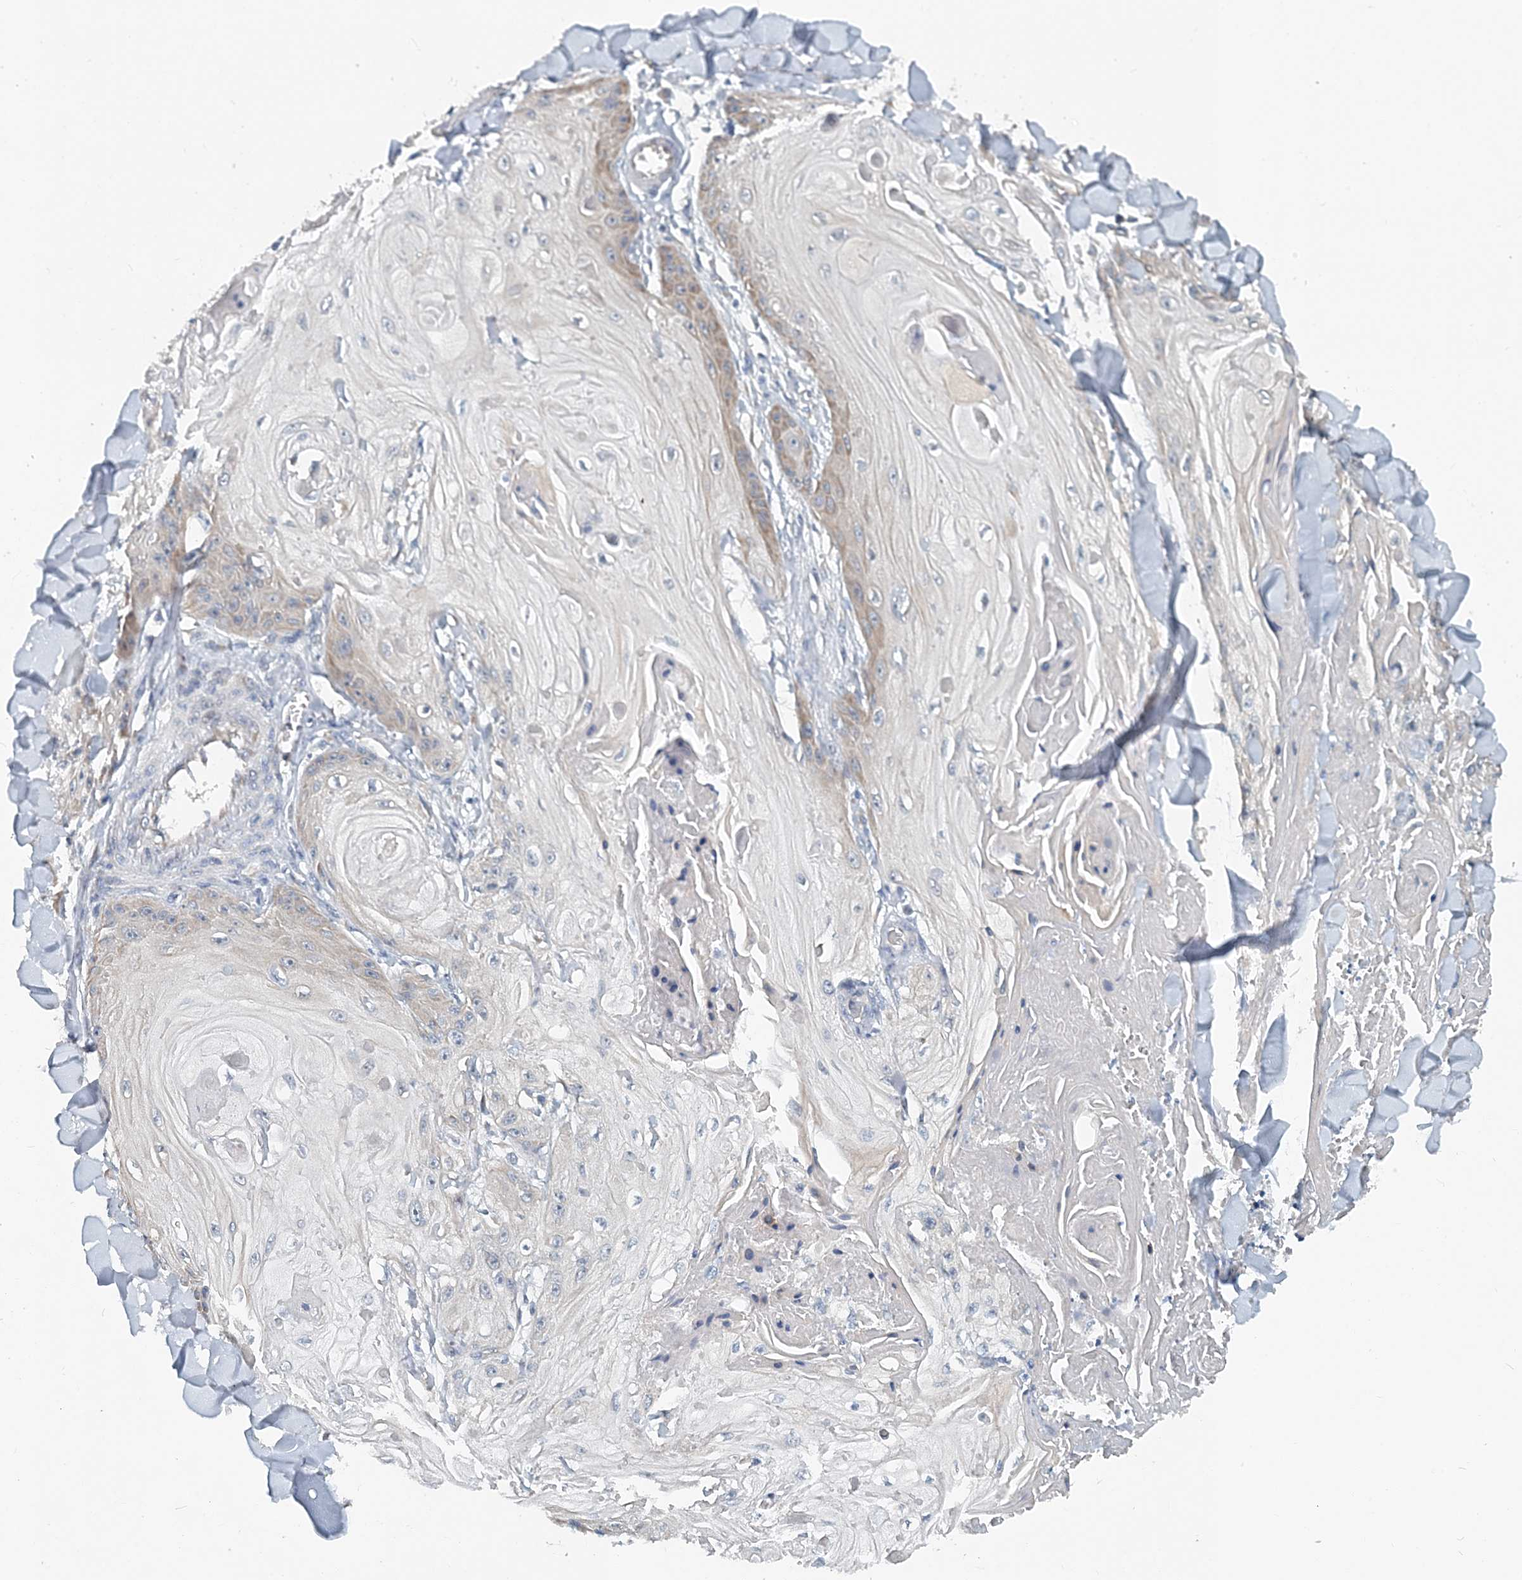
{"staining": {"intensity": "weak", "quantity": "25%-75%", "location": "cytoplasmic/membranous"}, "tissue": "skin cancer", "cell_type": "Tumor cells", "image_type": "cancer", "snomed": [{"axis": "morphology", "description": "Squamous cell carcinoma, NOS"}, {"axis": "topography", "description": "Skin"}], "caption": "Skin squamous cell carcinoma stained with DAB (3,3'-diaminobenzidine) IHC reveals low levels of weak cytoplasmic/membranous positivity in approximately 25%-75% of tumor cells. (brown staining indicates protein expression, while blue staining denotes nuclei).", "gene": "EEF1A2", "patient": {"sex": "male", "age": 74}}